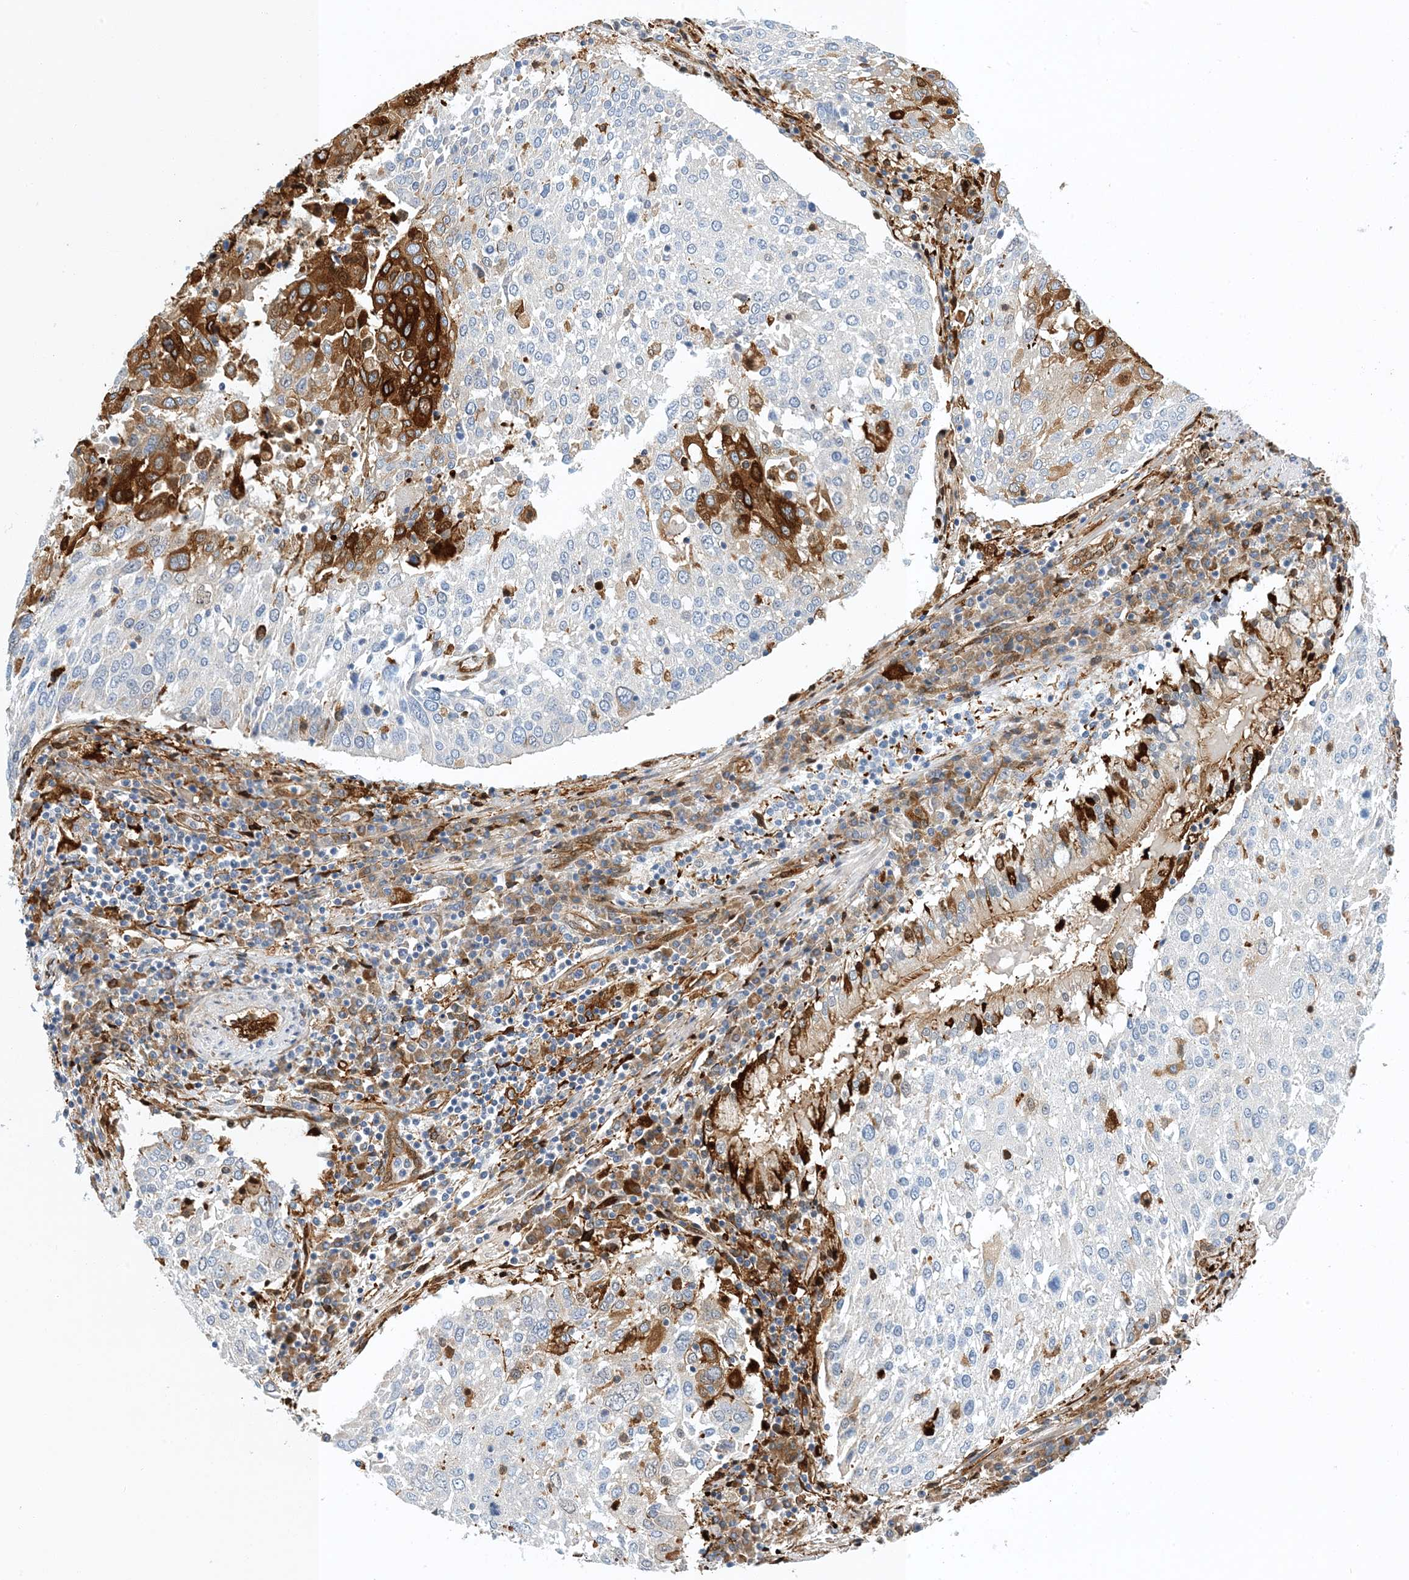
{"staining": {"intensity": "strong", "quantity": "<25%", "location": "cytoplasmic/membranous"}, "tissue": "lung cancer", "cell_type": "Tumor cells", "image_type": "cancer", "snomed": [{"axis": "morphology", "description": "Squamous cell carcinoma, NOS"}, {"axis": "topography", "description": "Lung"}], "caption": "Lung squamous cell carcinoma was stained to show a protein in brown. There is medium levels of strong cytoplasmic/membranous positivity in approximately <25% of tumor cells.", "gene": "PCDHA2", "patient": {"sex": "male", "age": 65}}